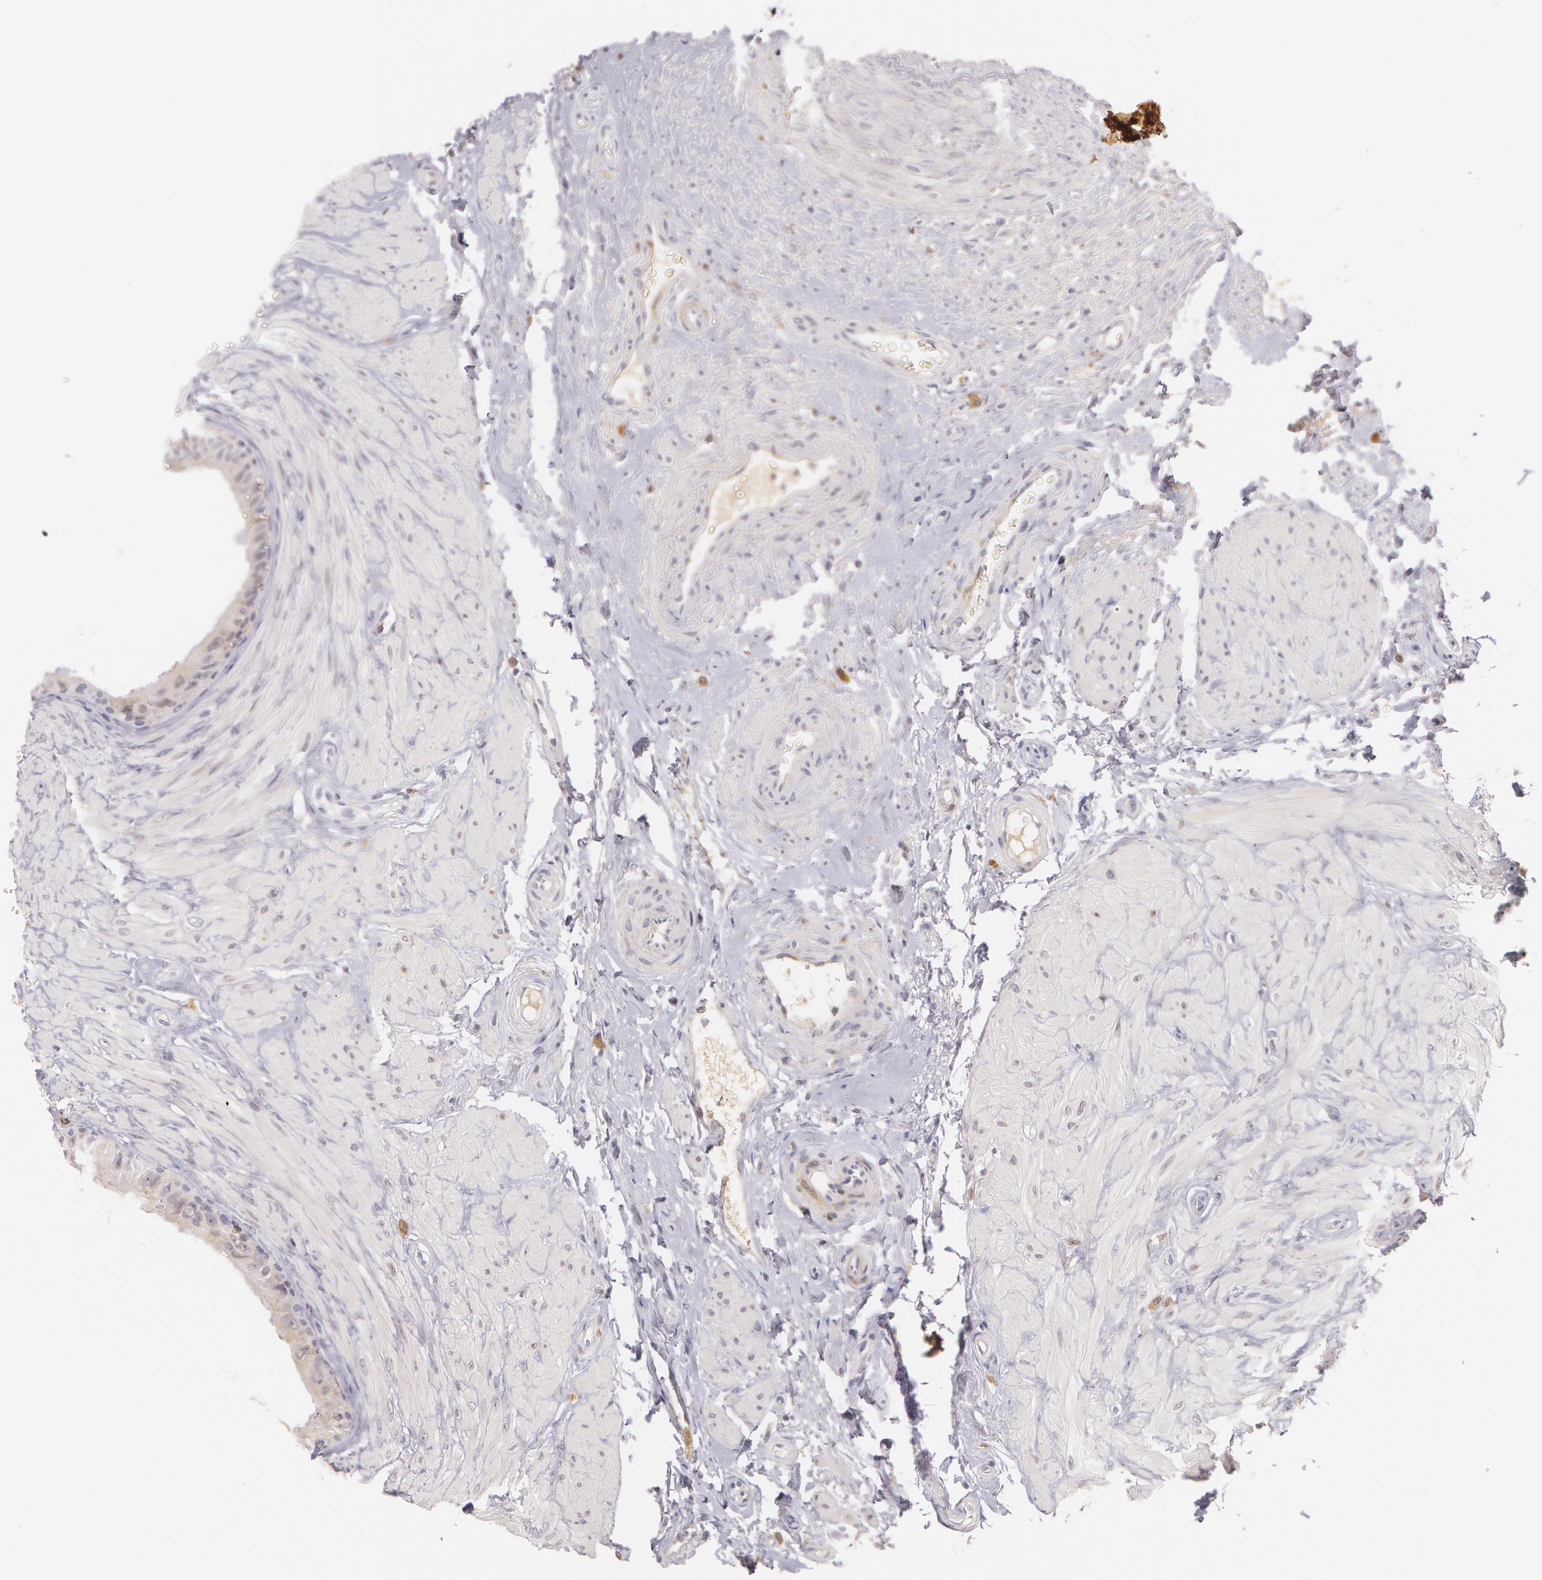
{"staining": {"intensity": "negative", "quantity": "none", "location": "none"}, "tissue": "epididymis", "cell_type": "Glandular cells", "image_type": "normal", "snomed": [{"axis": "morphology", "description": "Normal tissue, NOS"}, {"axis": "topography", "description": "Epididymis"}], "caption": "IHC micrograph of benign epididymis: human epididymis stained with DAB (3,3'-diaminobenzidine) shows no significant protein staining in glandular cells. The staining is performed using DAB brown chromogen with nuclei counter-stained in using hematoxylin.", "gene": "LBP", "patient": {"sex": "male", "age": 68}}